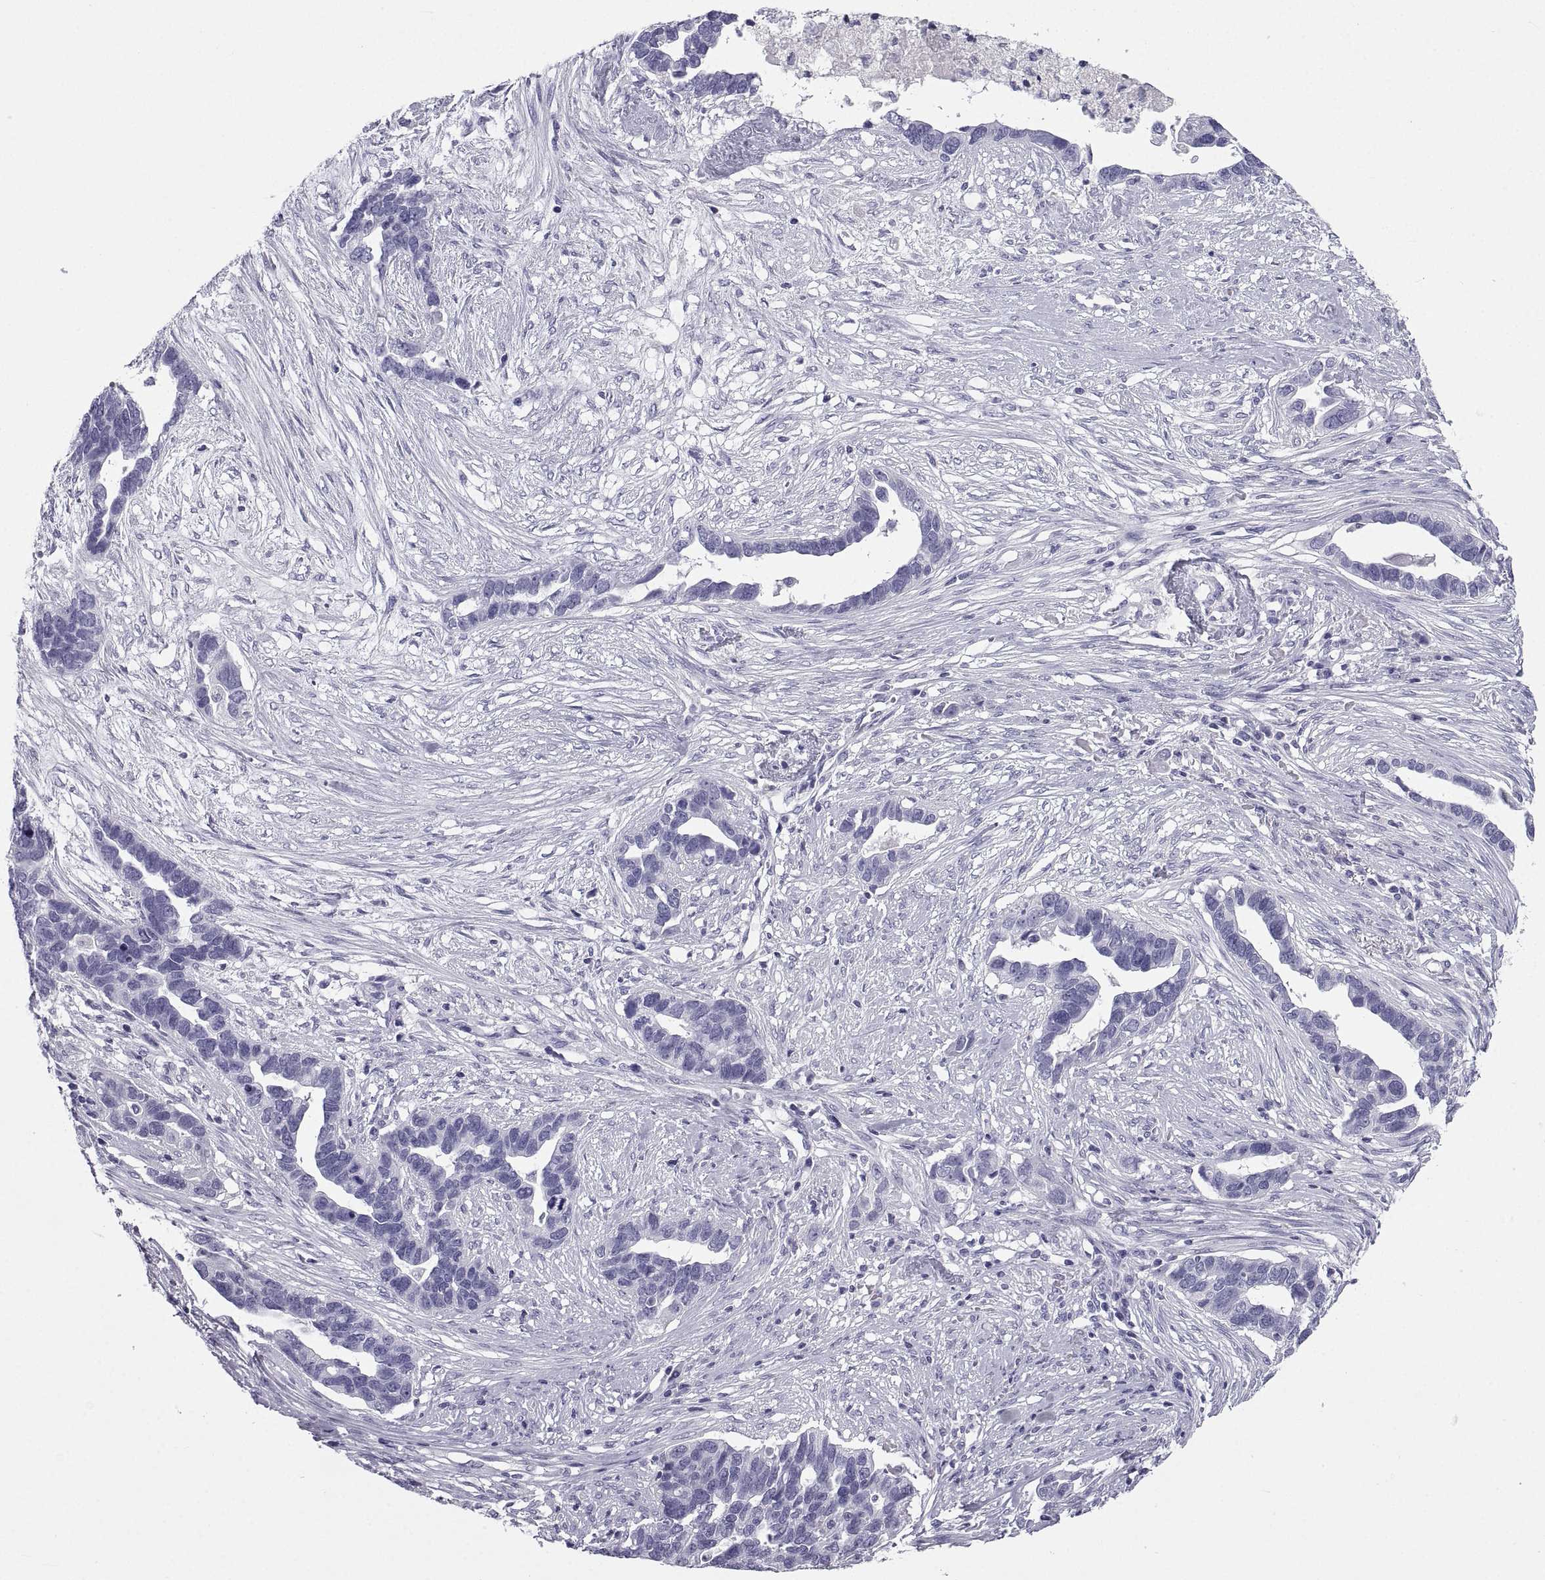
{"staining": {"intensity": "negative", "quantity": "none", "location": "none"}, "tissue": "ovarian cancer", "cell_type": "Tumor cells", "image_type": "cancer", "snomed": [{"axis": "morphology", "description": "Cystadenocarcinoma, serous, NOS"}, {"axis": "topography", "description": "Ovary"}], "caption": "Human ovarian cancer (serous cystadenocarcinoma) stained for a protein using immunohistochemistry displays no expression in tumor cells.", "gene": "PCSK1N", "patient": {"sex": "female", "age": 54}}